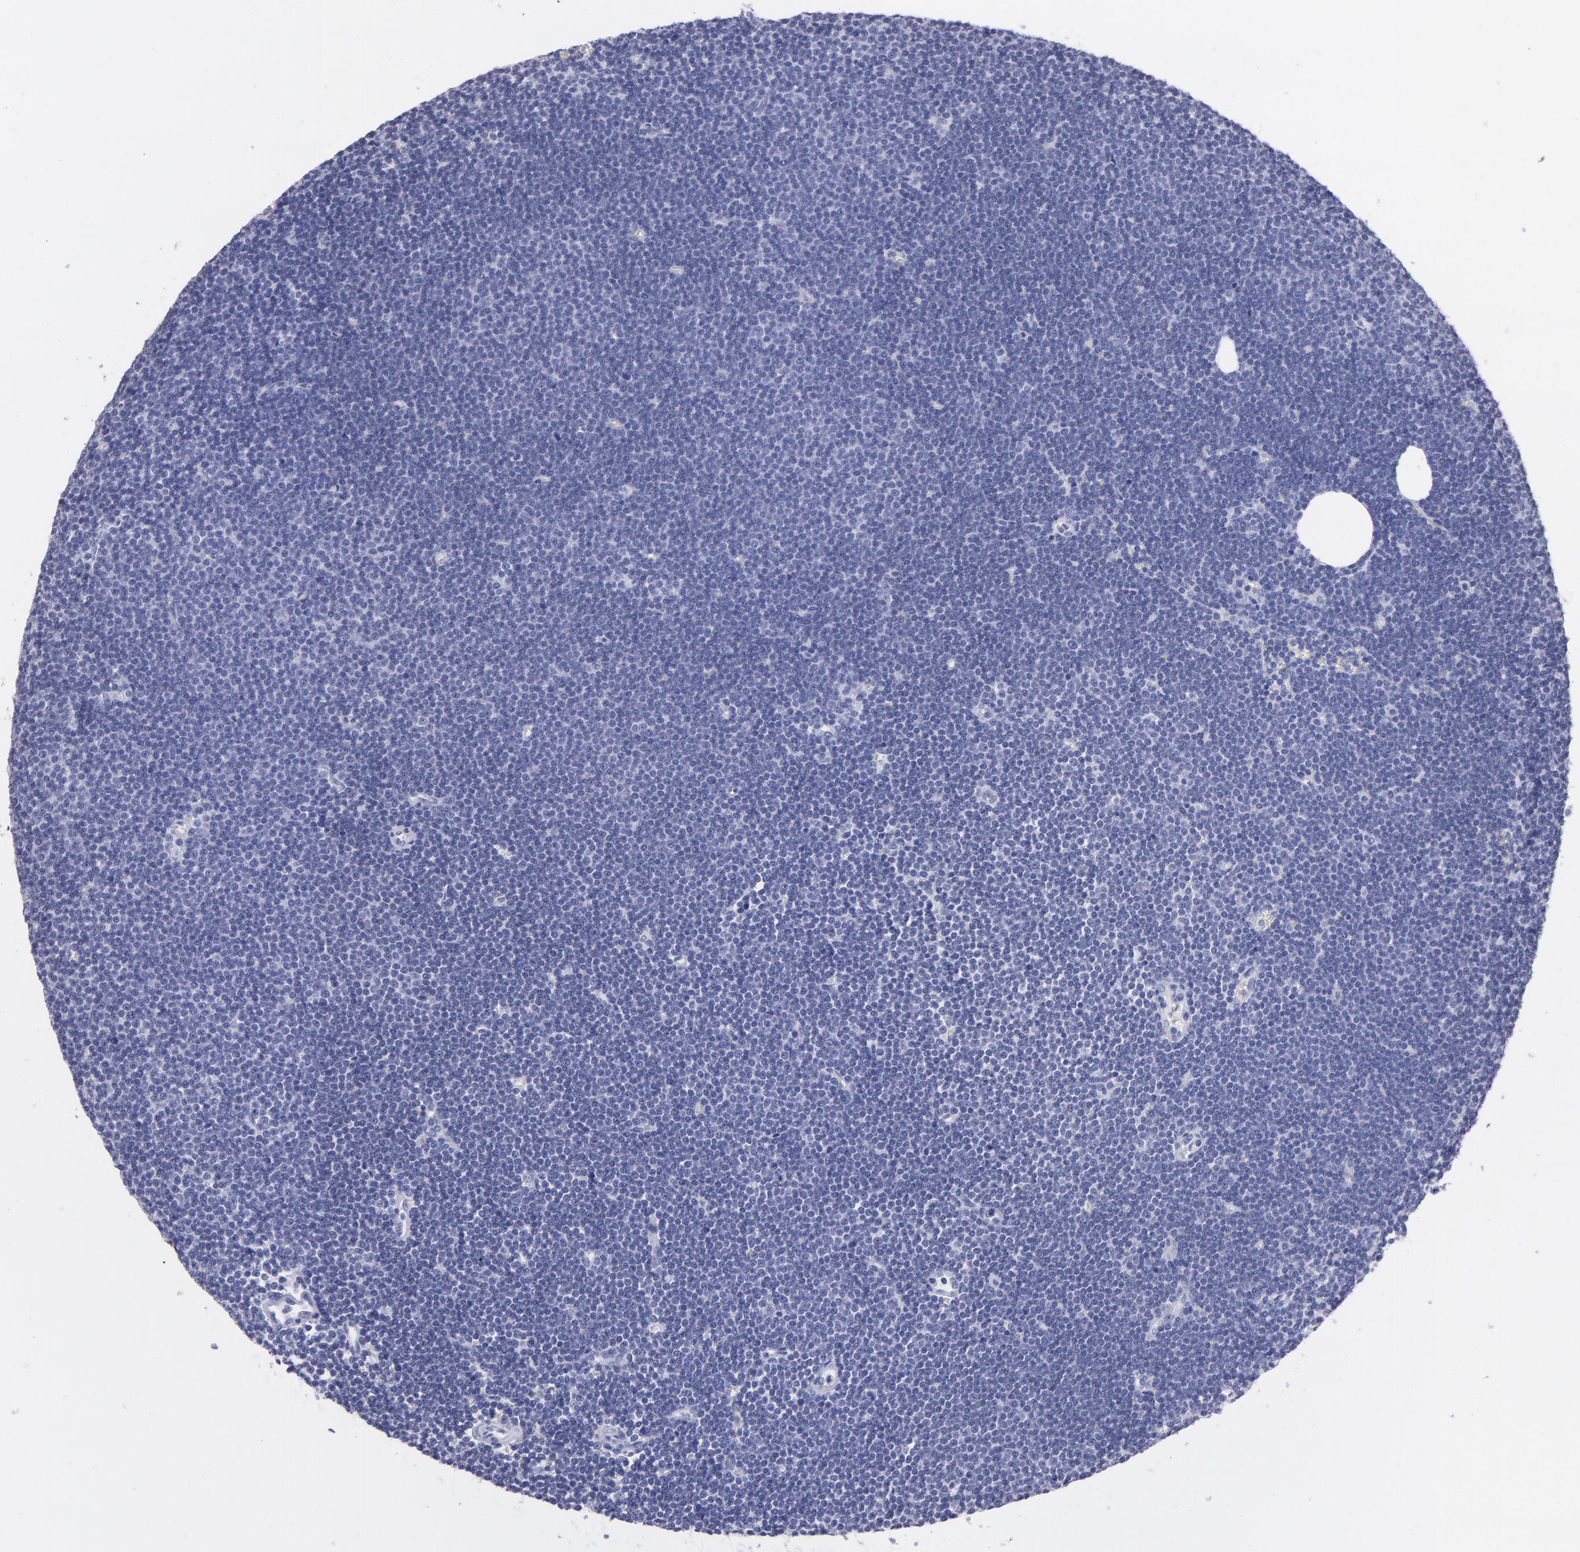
{"staining": {"intensity": "negative", "quantity": "none", "location": "none"}, "tissue": "lymphoma", "cell_type": "Tumor cells", "image_type": "cancer", "snomed": [{"axis": "morphology", "description": "Malignant lymphoma, non-Hodgkin's type, Low grade"}, {"axis": "topography", "description": "Lymph node"}], "caption": "An IHC image of low-grade malignant lymphoma, non-Hodgkin's type is shown. There is no staining in tumor cells of low-grade malignant lymphoma, non-Hodgkin's type.", "gene": "PRPH", "patient": {"sex": "female", "age": 73}}